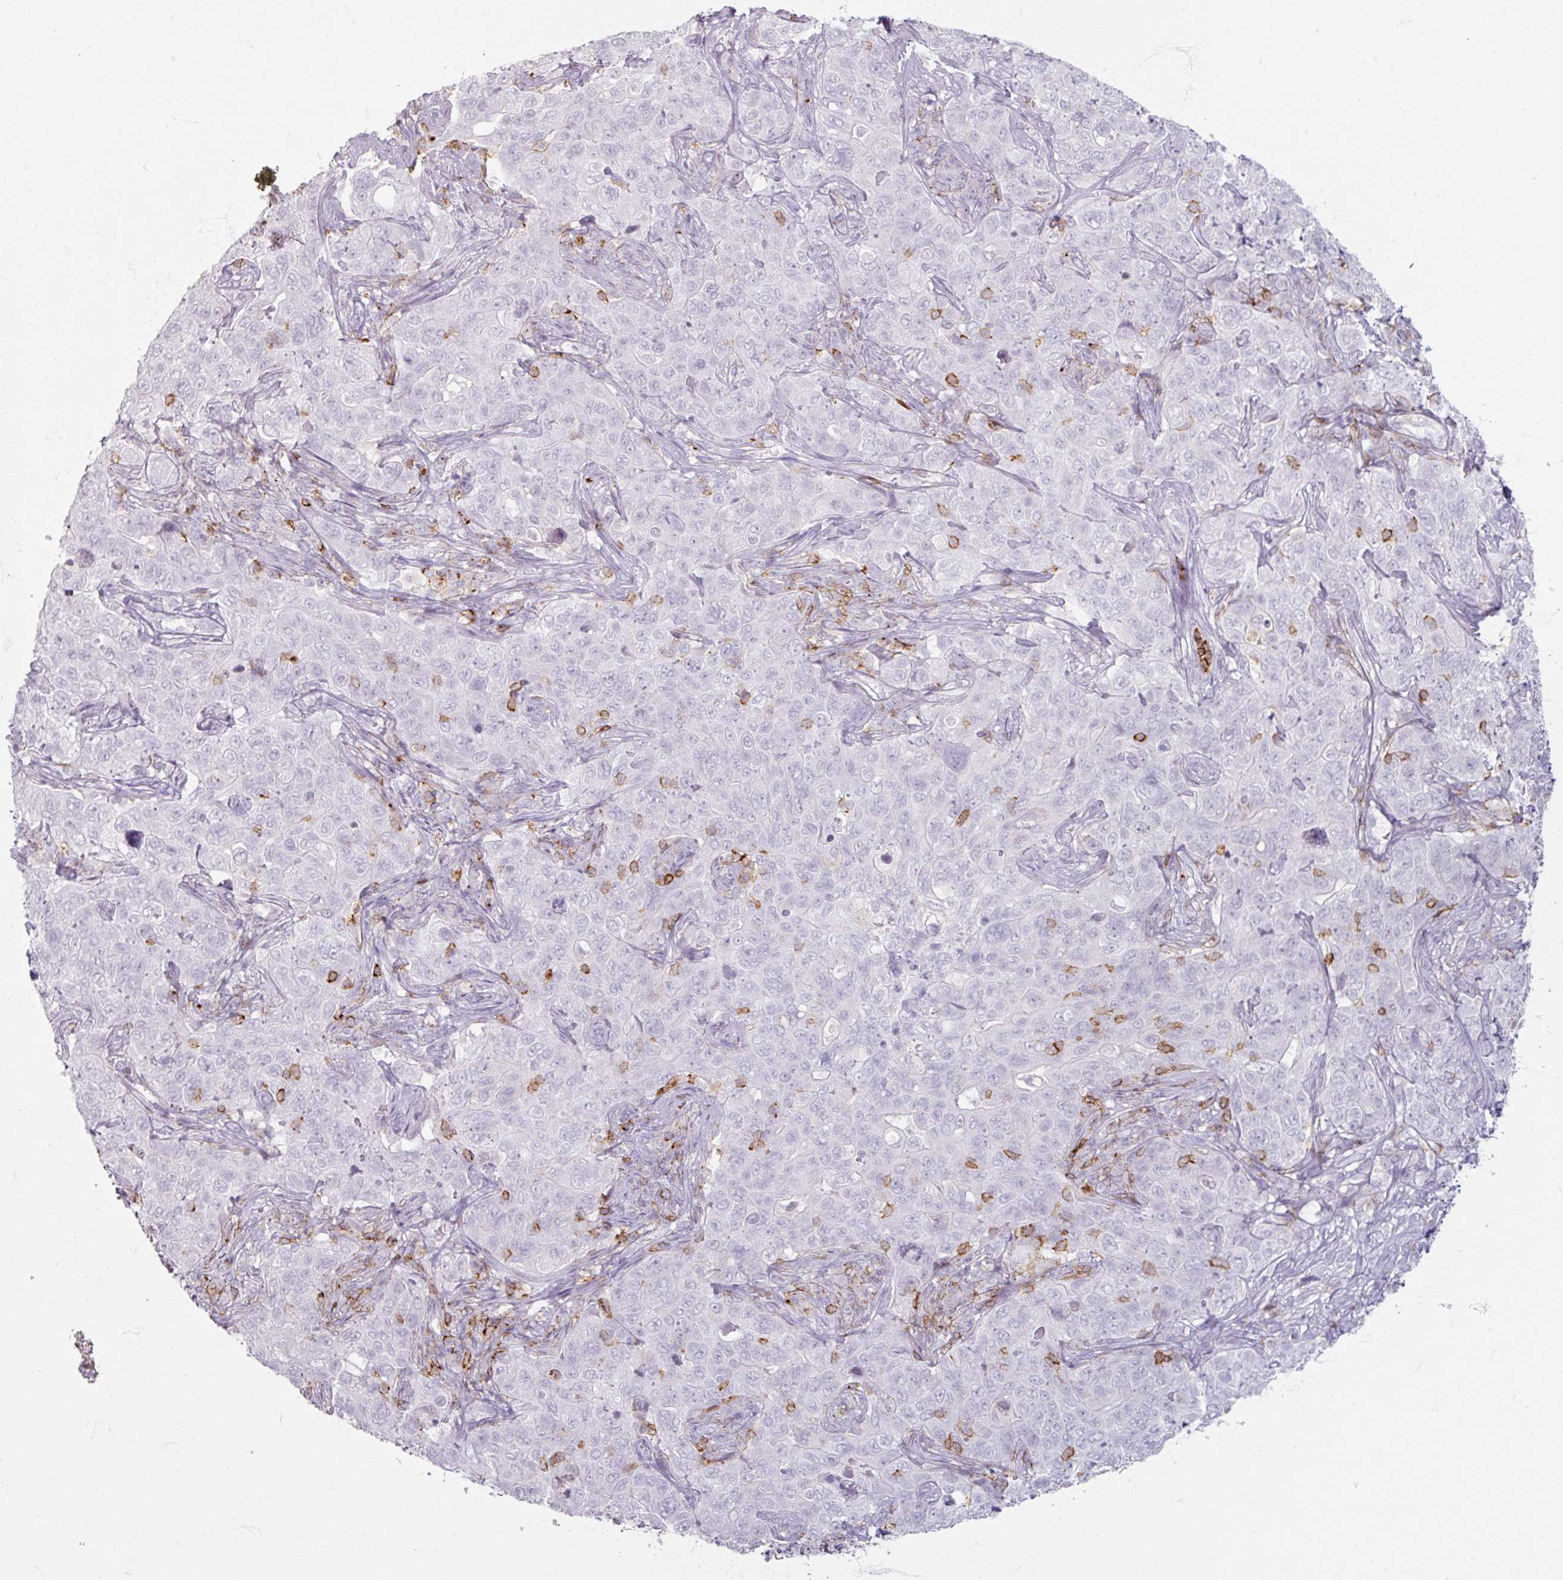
{"staining": {"intensity": "negative", "quantity": "none", "location": "none"}, "tissue": "pancreatic cancer", "cell_type": "Tumor cells", "image_type": "cancer", "snomed": [{"axis": "morphology", "description": "Adenocarcinoma, NOS"}, {"axis": "topography", "description": "Pancreas"}], "caption": "A high-resolution micrograph shows immunohistochemistry (IHC) staining of pancreatic cancer, which displays no significant staining in tumor cells. Brightfield microscopy of immunohistochemistry (IHC) stained with DAB (brown) and hematoxylin (blue), captured at high magnification.", "gene": "PTPRC", "patient": {"sex": "male", "age": 68}}